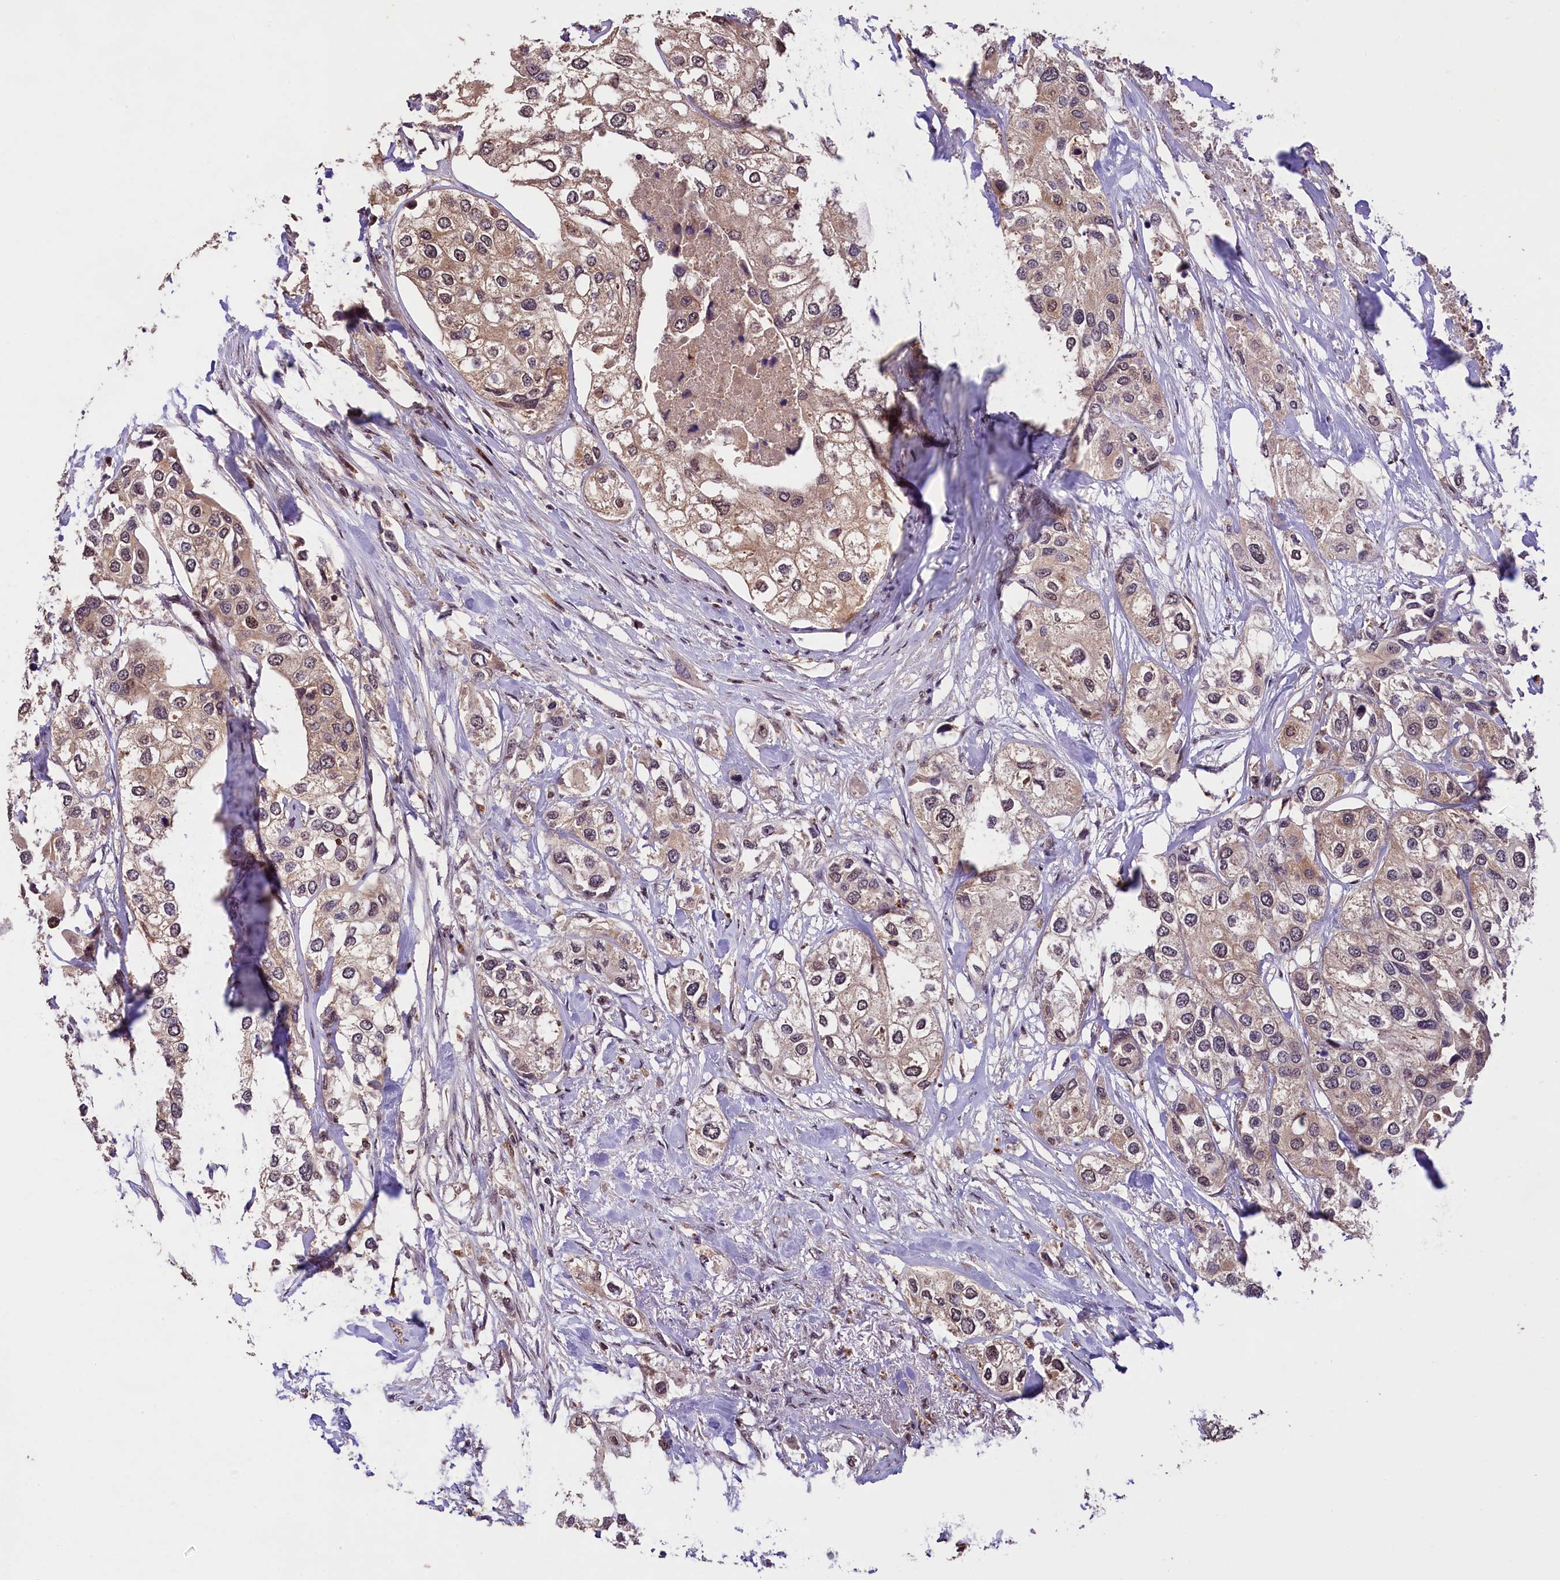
{"staining": {"intensity": "weak", "quantity": "25%-75%", "location": "cytoplasmic/membranous,nuclear"}, "tissue": "urothelial cancer", "cell_type": "Tumor cells", "image_type": "cancer", "snomed": [{"axis": "morphology", "description": "Urothelial carcinoma, High grade"}, {"axis": "topography", "description": "Urinary bladder"}], "caption": "High-power microscopy captured an IHC photomicrograph of urothelial cancer, revealing weak cytoplasmic/membranous and nuclear expression in approximately 25%-75% of tumor cells.", "gene": "PHAF1", "patient": {"sex": "male", "age": 64}}